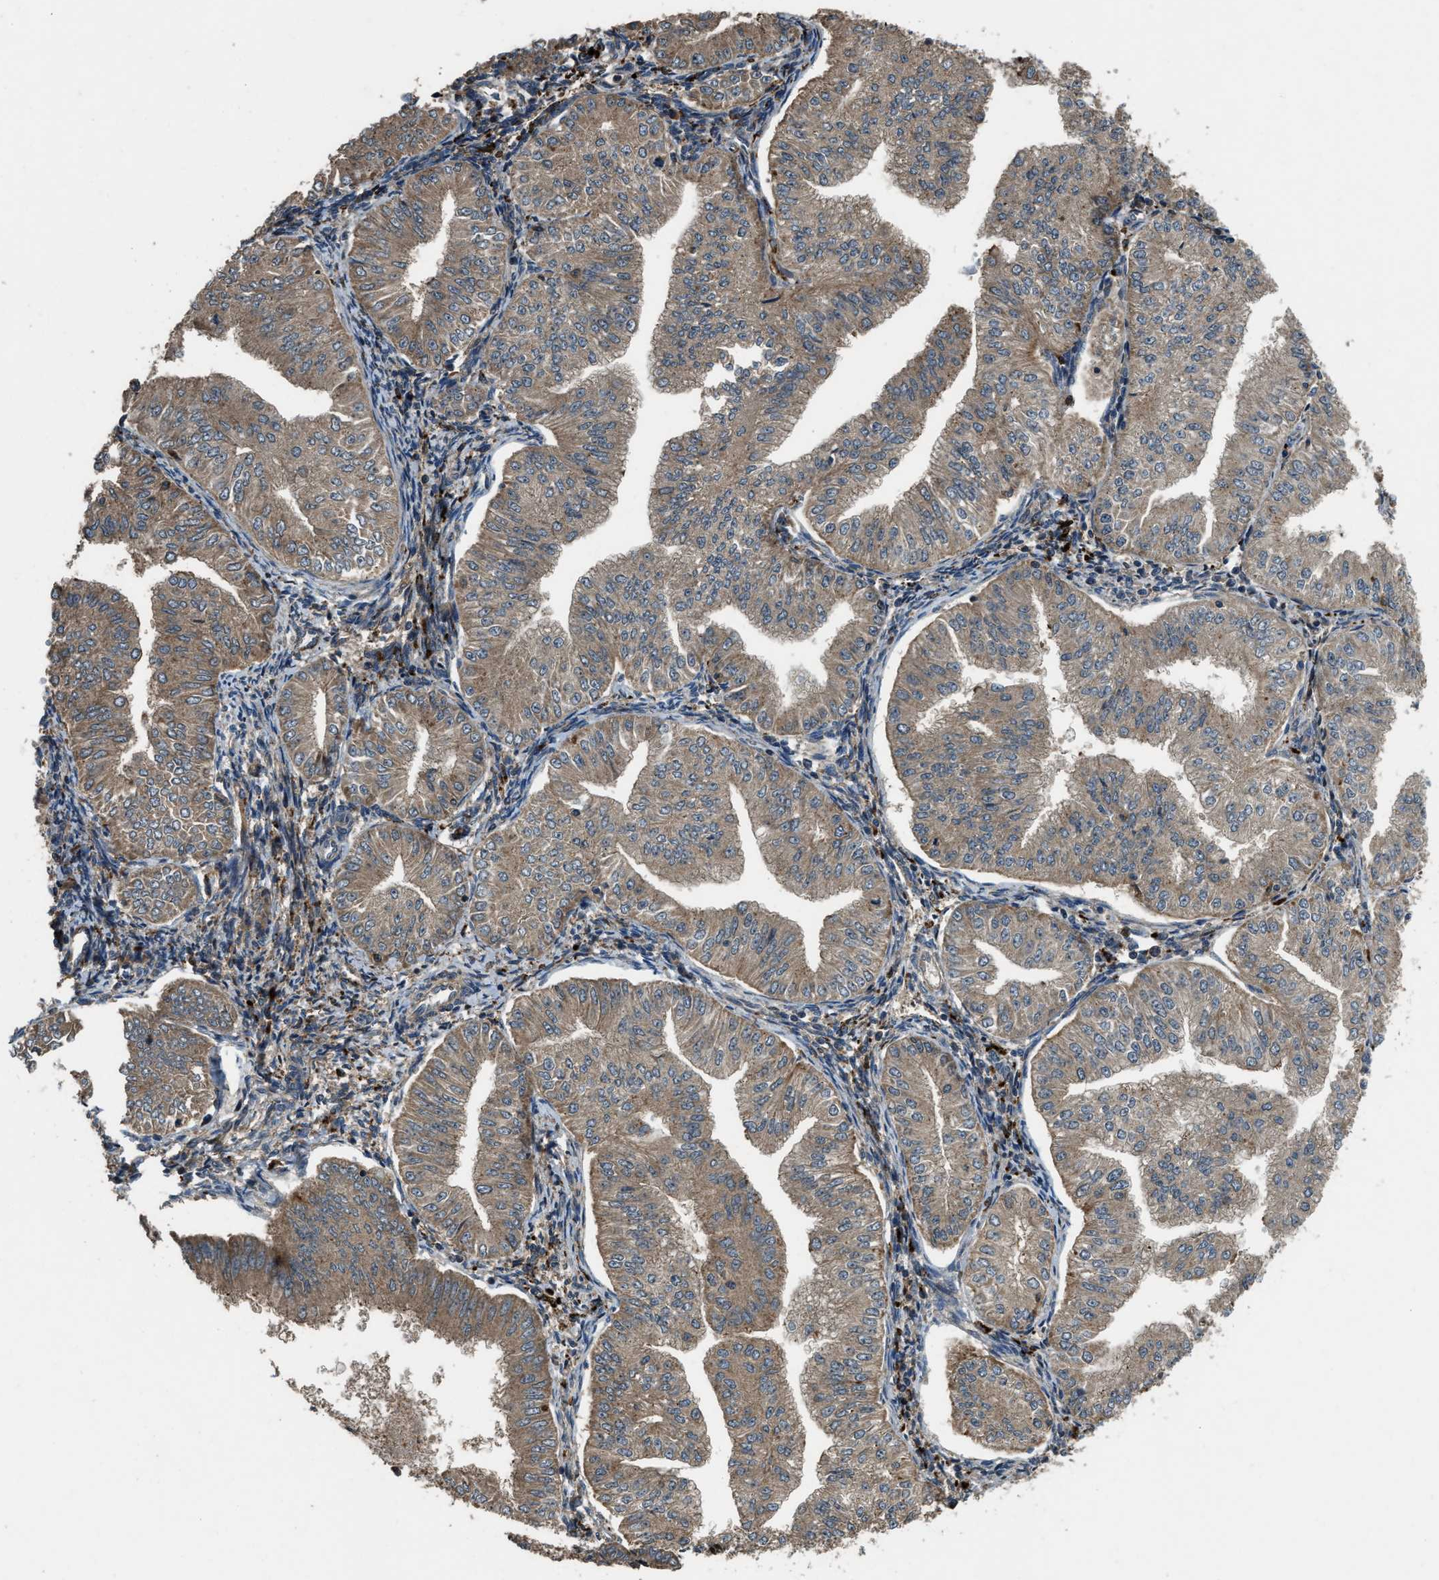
{"staining": {"intensity": "moderate", "quantity": ">75%", "location": "cytoplasmic/membranous"}, "tissue": "endometrial cancer", "cell_type": "Tumor cells", "image_type": "cancer", "snomed": [{"axis": "morphology", "description": "Normal tissue, NOS"}, {"axis": "morphology", "description": "Adenocarcinoma, NOS"}, {"axis": "topography", "description": "Endometrium"}], "caption": "This histopathology image shows immunohistochemistry staining of adenocarcinoma (endometrial), with medium moderate cytoplasmic/membranous expression in about >75% of tumor cells.", "gene": "GGH", "patient": {"sex": "female", "age": 53}}